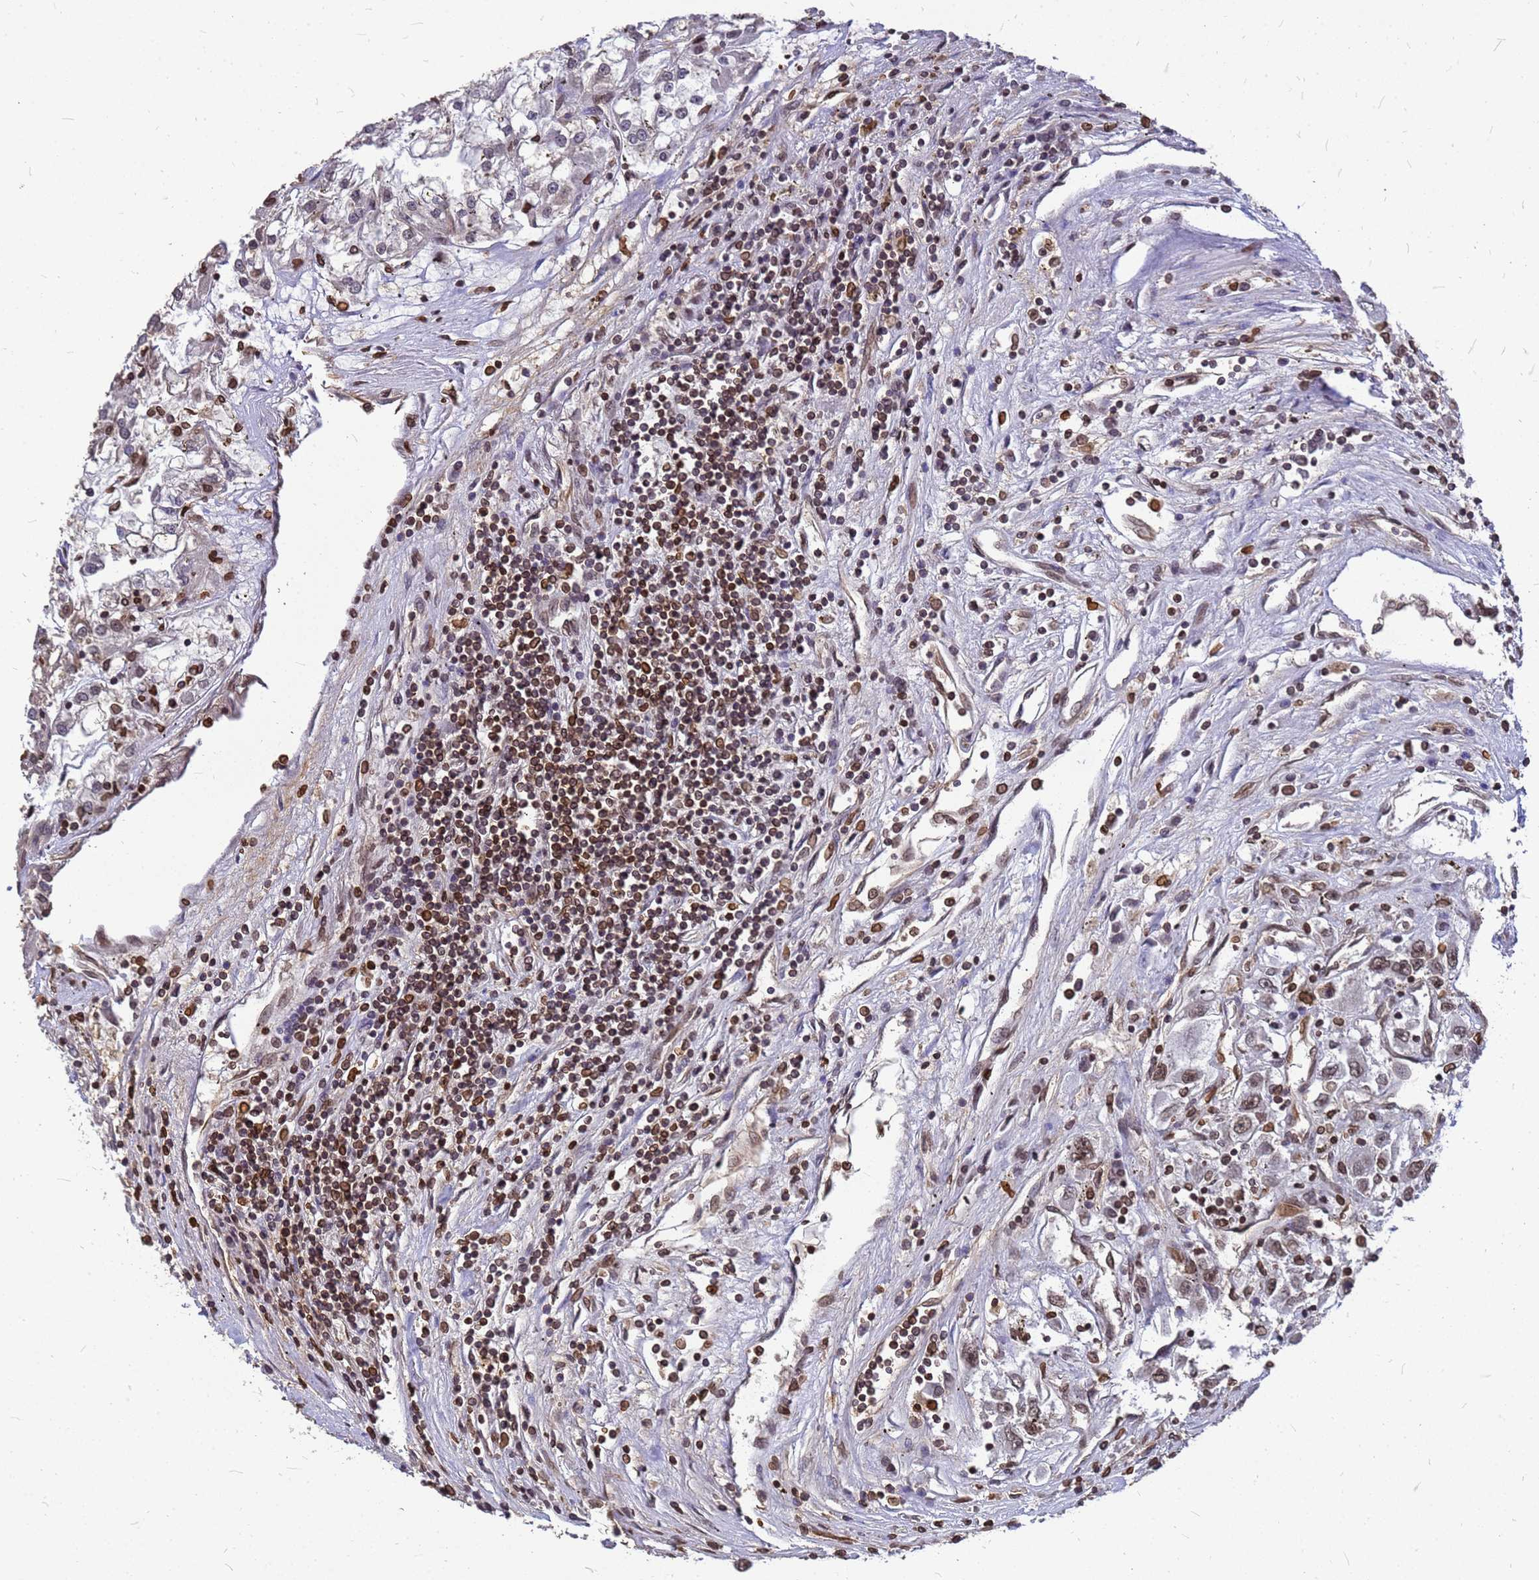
{"staining": {"intensity": "moderate", "quantity": ">75%", "location": "nuclear"}, "tissue": "renal cancer", "cell_type": "Tumor cells", "image_type": "cancer", "snomed": [{"axis": "morphology", "description": "Adenocarcinoma, NOS"}, {"axis": "topography", "description": "Kidney"}], "caption": "Human renal cancer (adenocarcinoma) stained with a brown dye demonstrates moderate nuclear positive staining in about >75% of tumor cells.", "gene": "C1orf35", "patient": {"sex": "female", "age": 52}}